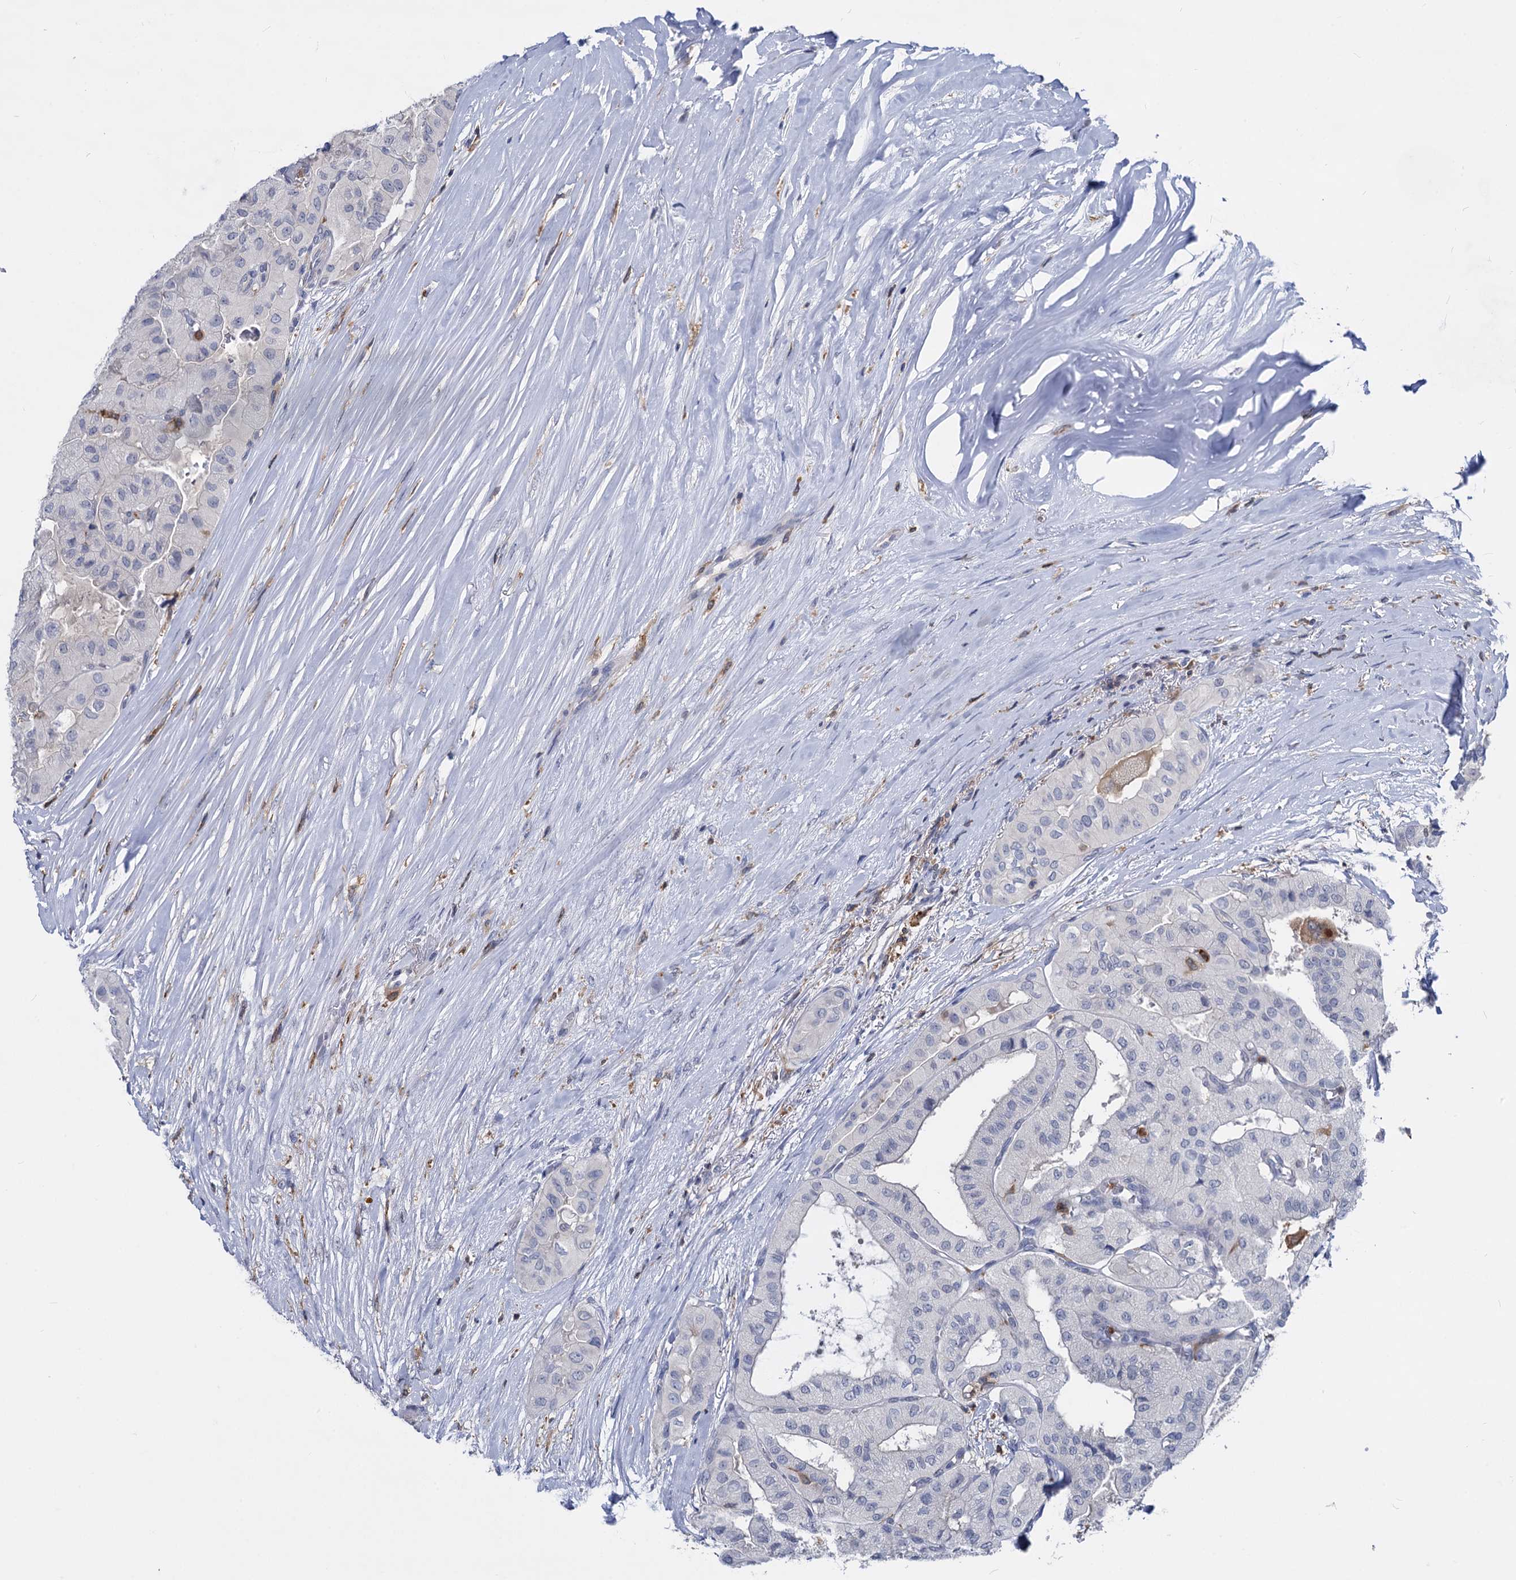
{"staining": {"intensity": "negative", "quantity": "none", "location": "none"}, "tissue": "thyroid cancer", "cell_type": "Tumor cells", "image_type": "cancer", "snomed": [{"axis": "morphology", "description": "Papillary adenocarcinoma, NOS"}, {"axis": "topography", "description": "Thyroid gland"}], "caption": "IHC of thyroid cancer shows no positivity in tumor cells. (DAB (3,3'-diaminobenzidine) immunohistochemistry with hematoxylin counter stain).", "gene": "RHOG", "patient": {"sex": "female", "age": 59}}